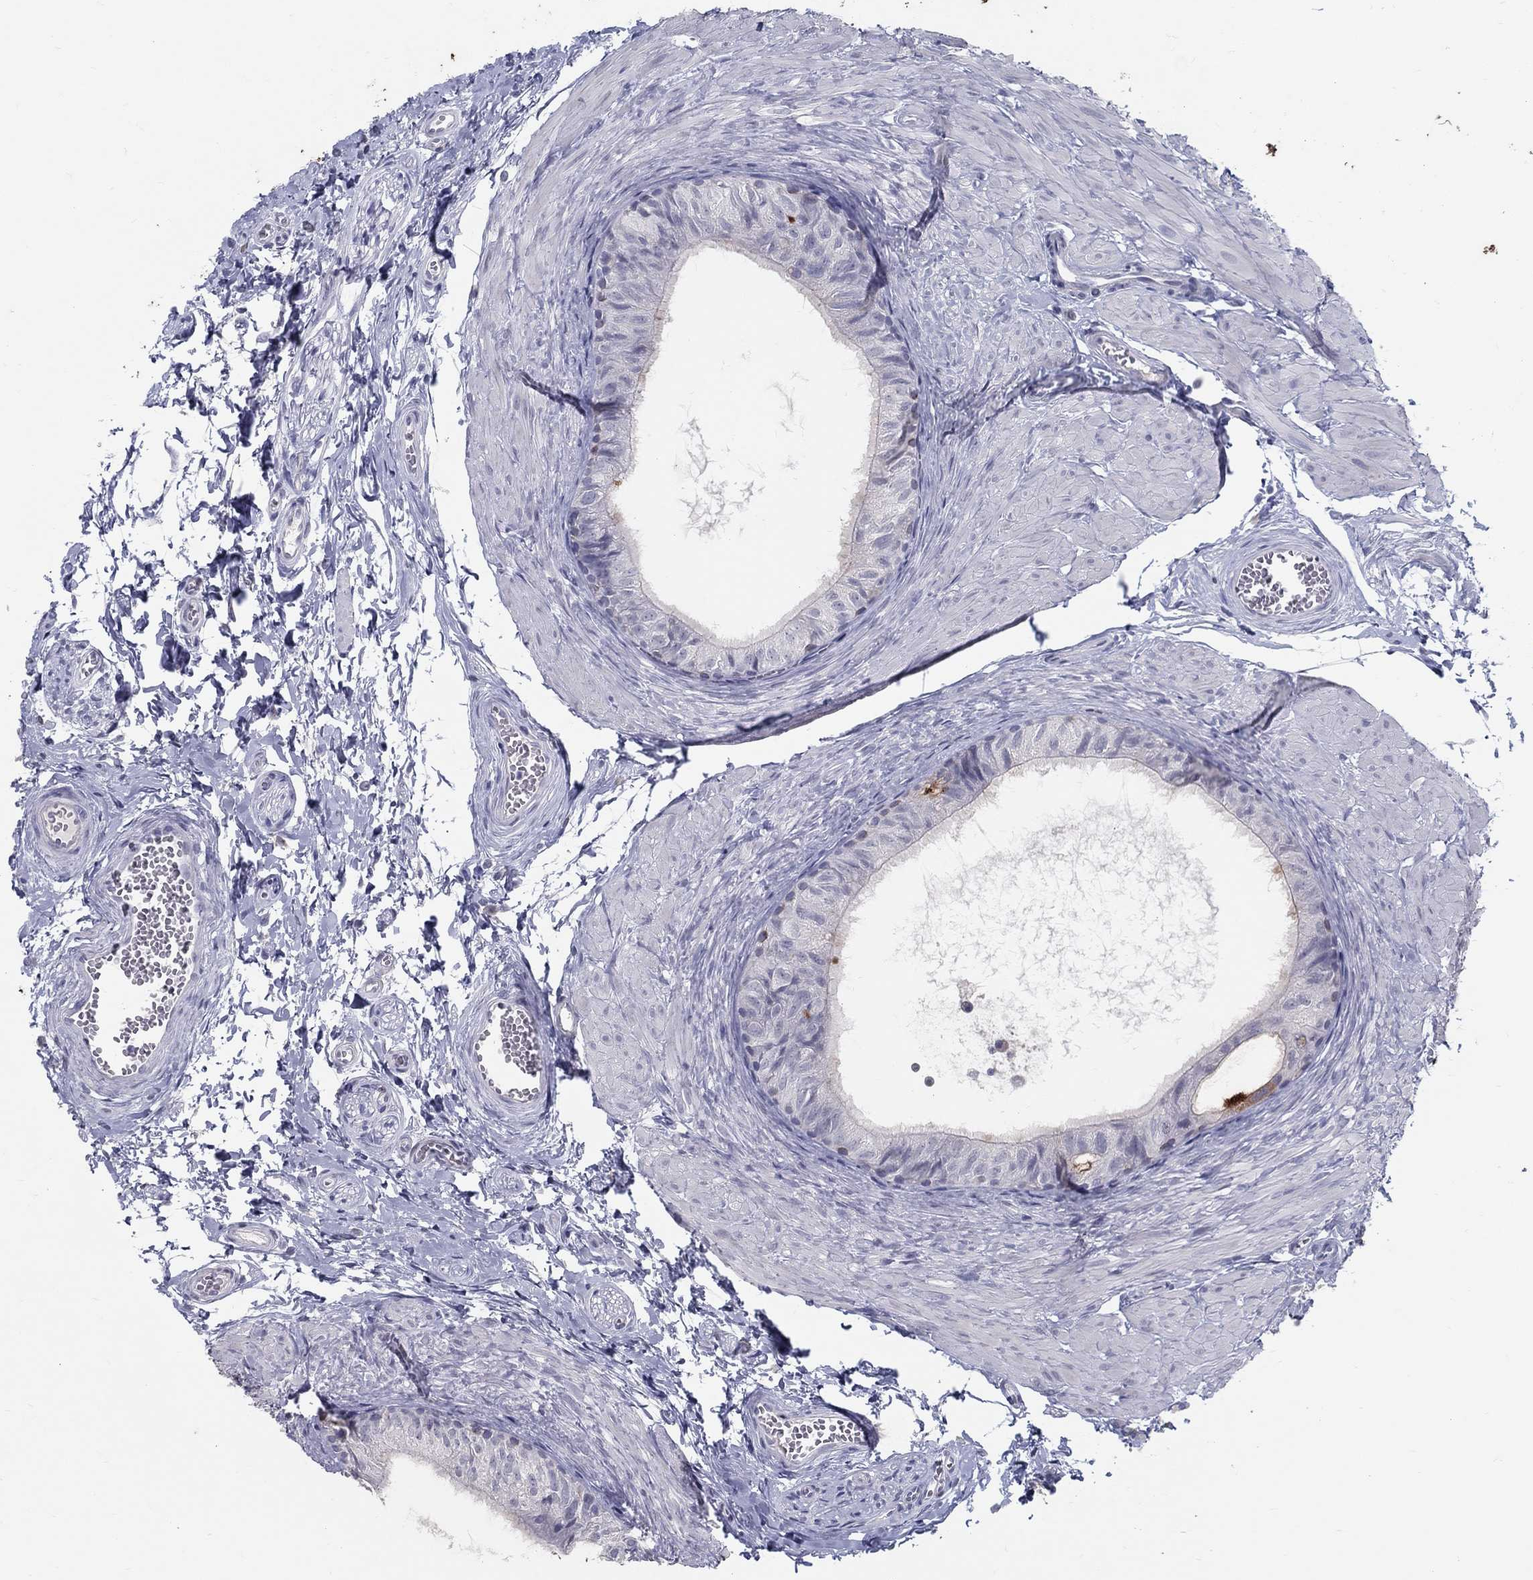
{"staining": {"intensity": "strong", "quantity": "<25%", "location": "cytoplasmic/membranous"}, "tissue": "epididymis", "cell_type": "Glandular cells", "image_type": "normal", "snomed": [{"axis": "morphology", "description": "Normal tissue, NOS"}, {"axis": "topography", "description": "Epididymis"}], "caption": "Strong cytoplasmic/membranous positivity for a protein is identified in about <25% of glandular cells of normal epididymis using immunohistochemistry (IHC).", "gene": "ACE2", "patient": {"sex": "male", "age": 22}}